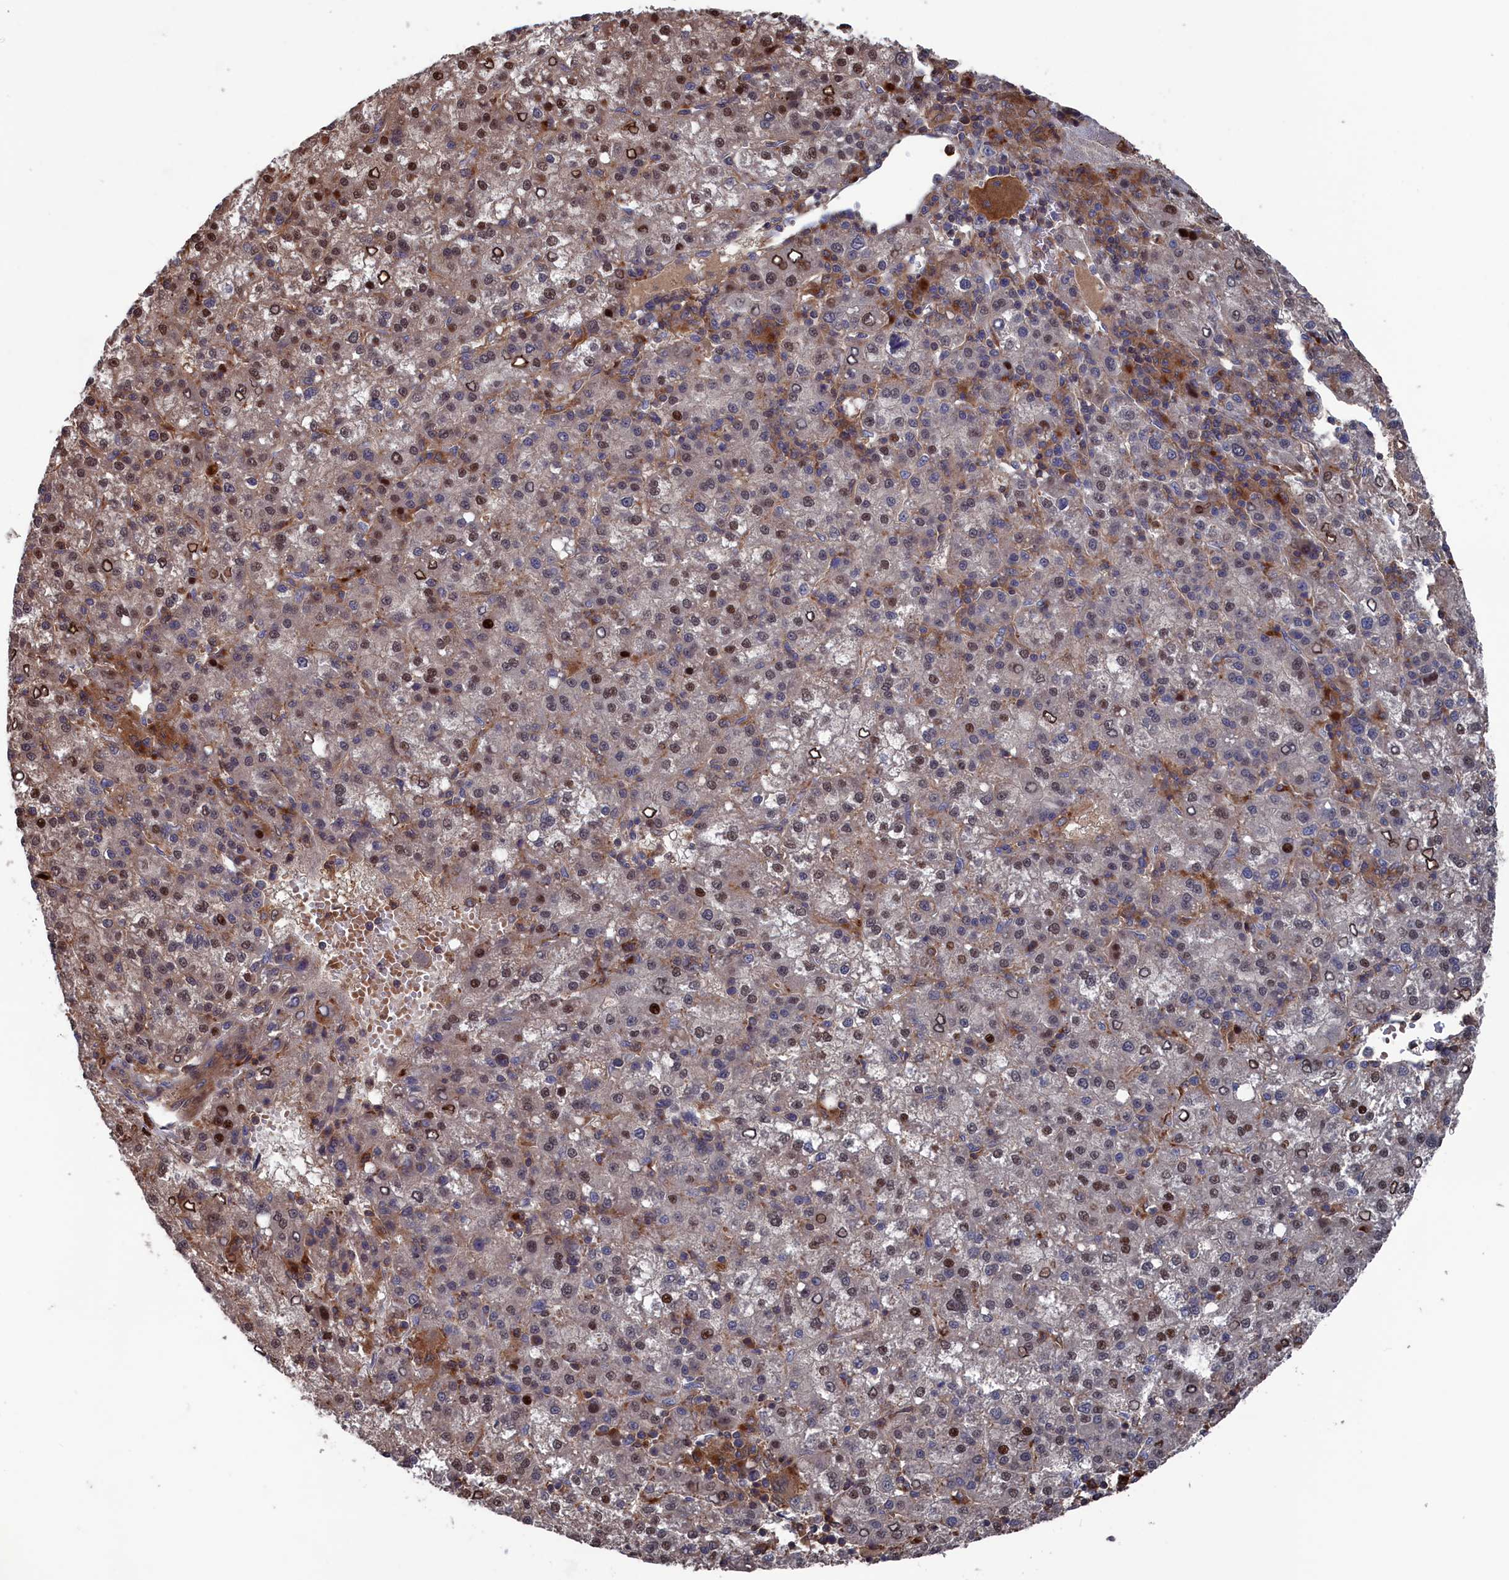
{"staining": {"intensity": "moderate", "quantity": "25%-75%", "location": "nuclear"}, "tissue": "liver cancer", "cell_type": "Tumor cells", "image_type": "cancer", "snomed": [{"axis": "morphology", "description": "Carcinoma, Hepatocellular, NOS"}, {"axis": "topography", "description": "Liver"}], "caption": "Immunohistochemistry (IHC) staining of hepatocellular carcinoma (liver), which reveals medium levels of moderate nuclear positivity in about 25%-75% of tumor cells indicating moderate nuclear protein positivity. The staining was performed using DAB (3,3'-diaminobenzidine) (brown) for protein detection and nuclei were counterstained in hematoxylin (blue).", "gene": "PLA2G15", "patient": {"sex": "female", "age": 58}}